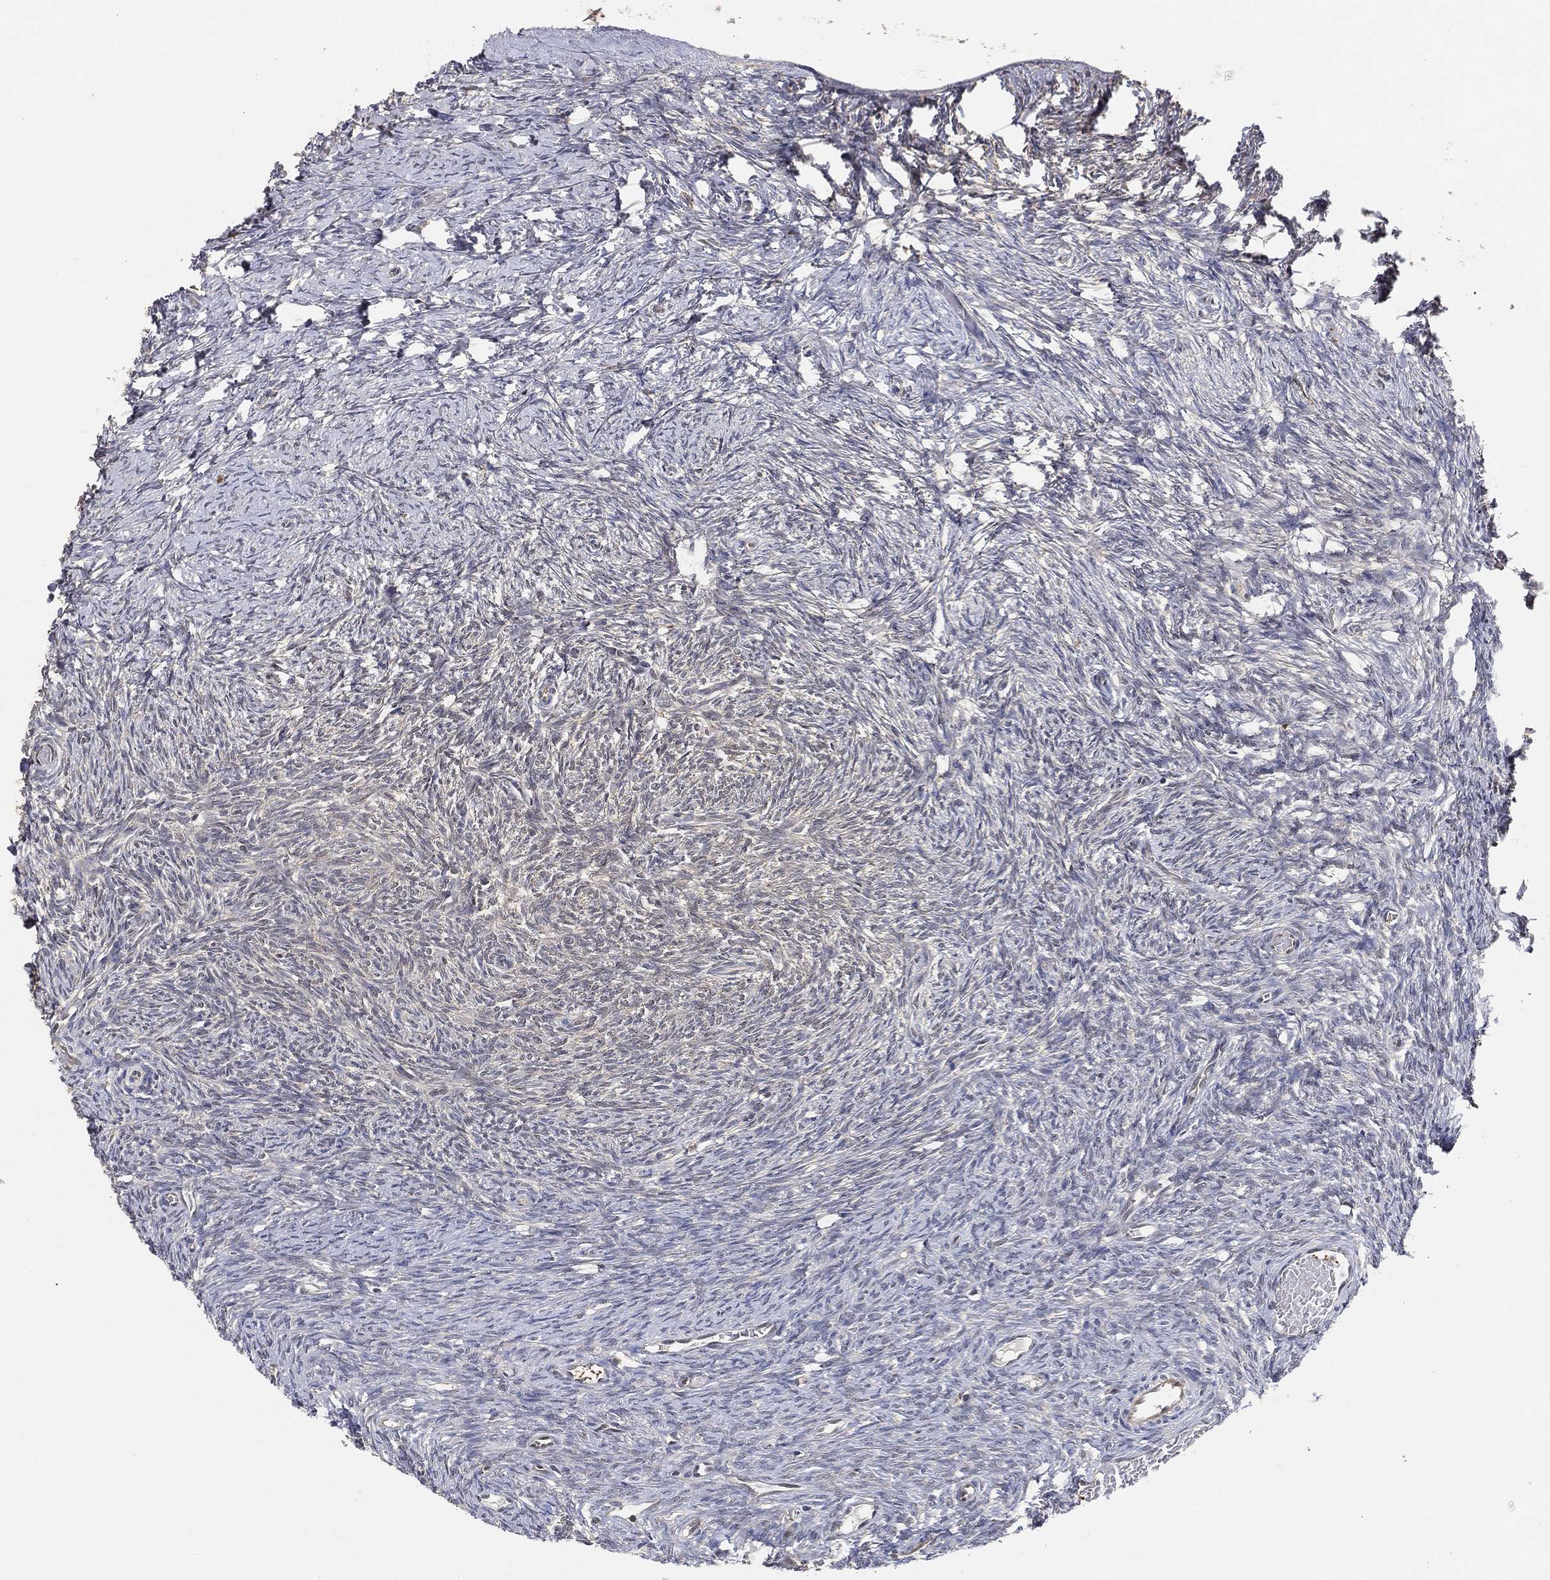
{"staining": {"intensity": "weak", "quantity": "25%-75%", "location": "cytoplasmic/membranous"}, "tissue": "ovary", "cell_type": "Follicle cells", "image_type": "normal", "snomed": [{"axis": "morphology", "description": "Normal tissue, NOS"}, {"axis": "topography", "description": "Ovary"}], "caption": "The image reveals staining of normal ovary, revealing weak cytoplasmic/membranous protein expression (brown color) within follicle cells. The staining is performed using DAB brown chromogen to label protein expression. The nuclei are counter-stained blue using hematoxylin.", "gene": "MAPK1", "patient": {"sex": "female", "age": 39}}